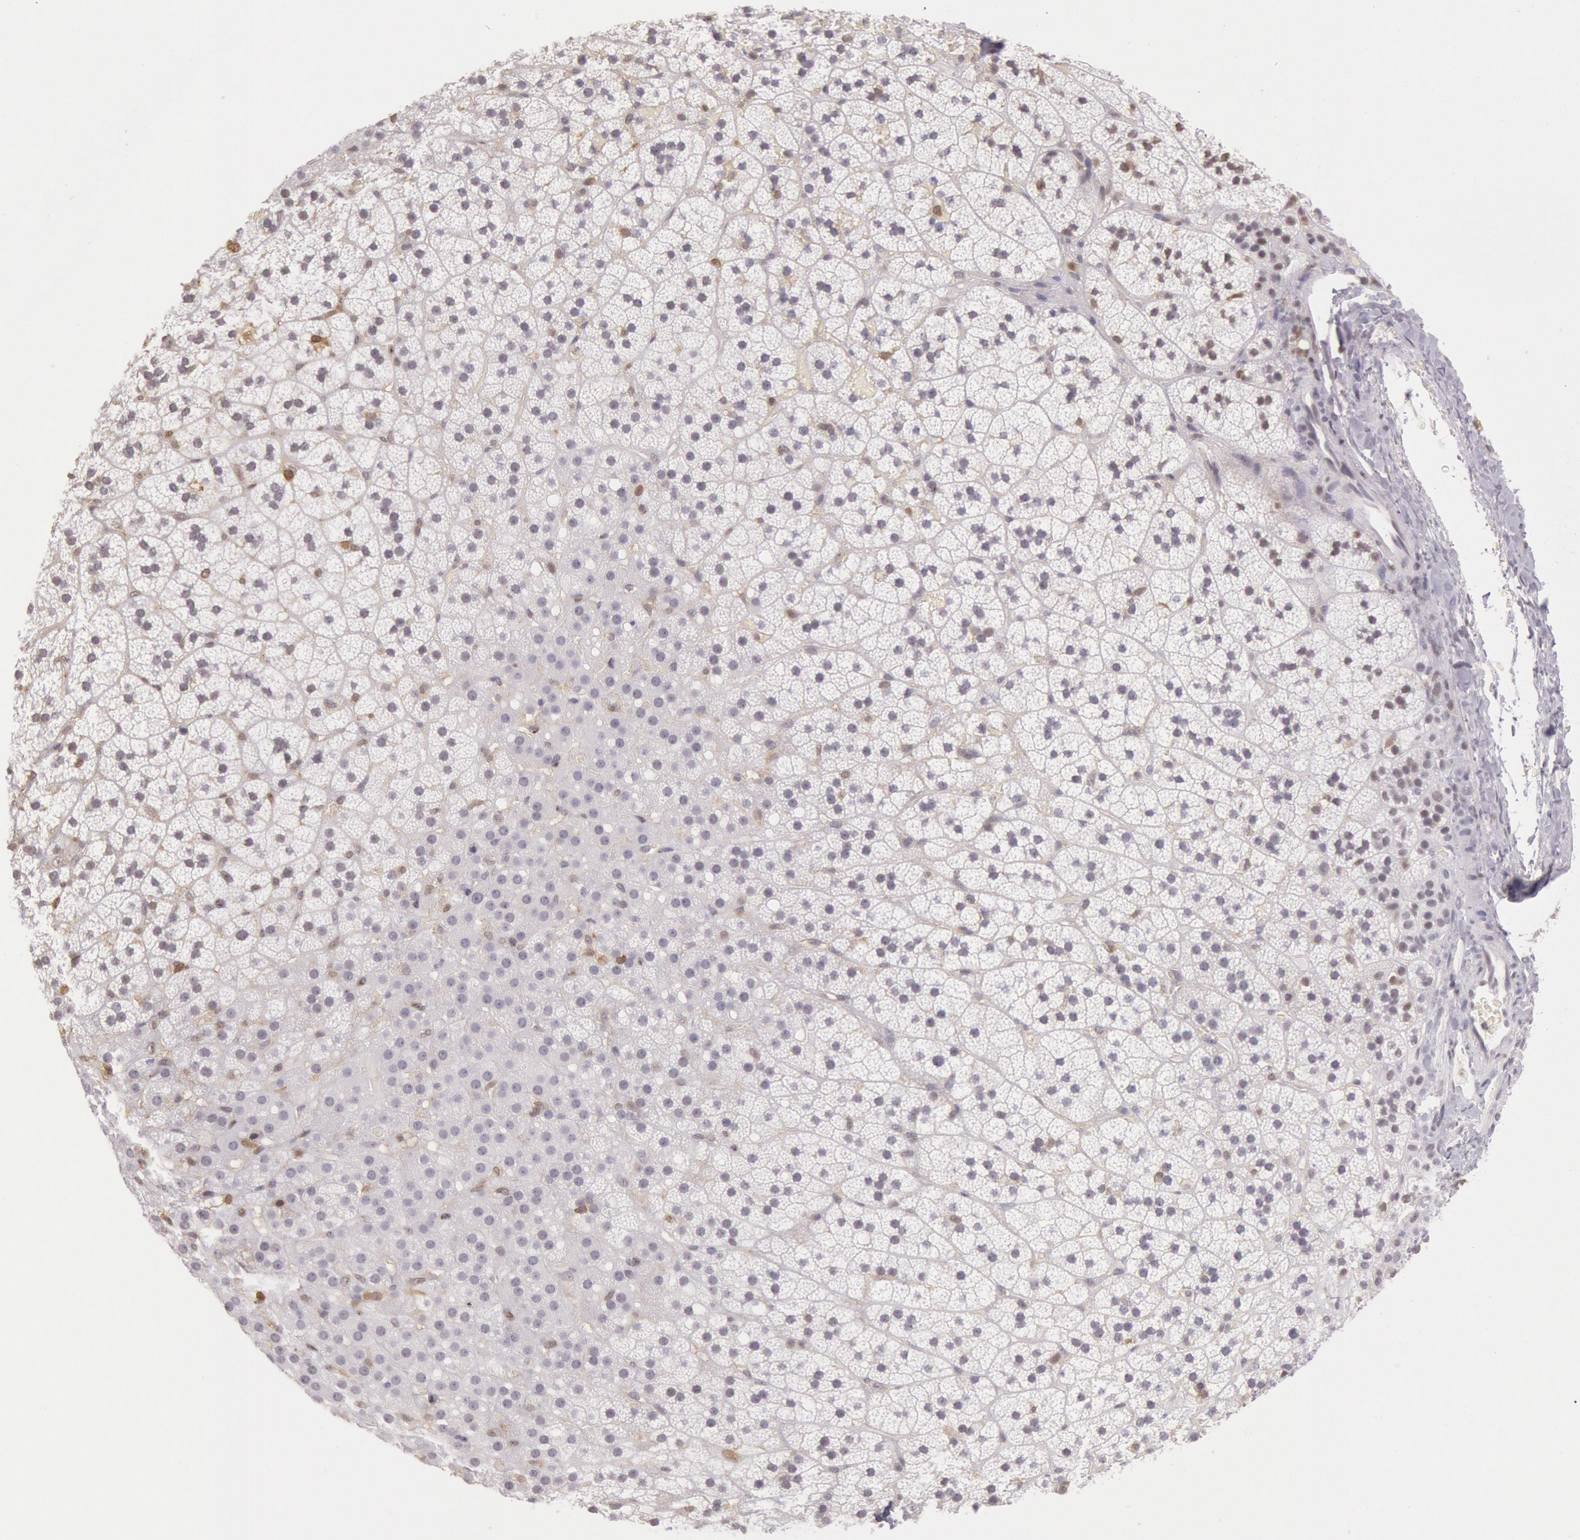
{"staining": {"intensity": "weak", "quantity": "<25%", "location": "cytoplasmic/membranous,nuclear"}, "tissue": "adrenal gland", "cell_type": "Glandular cells", "image_type": "normal", "snomed": [{"axis": "morphology", "description": "Normal tissue, NOS"}, {"axis": "topography", "description": "Adrenal gland"}], "caption": "Glandular cells show no significant positivity in unremarkable adrenal gland. The staining is performed using DAB brown chromogen with nuclei counter-stained in using hematoxylin.", "gene": "HIF1A", "patient": {"sex": "male", "age": 35}}